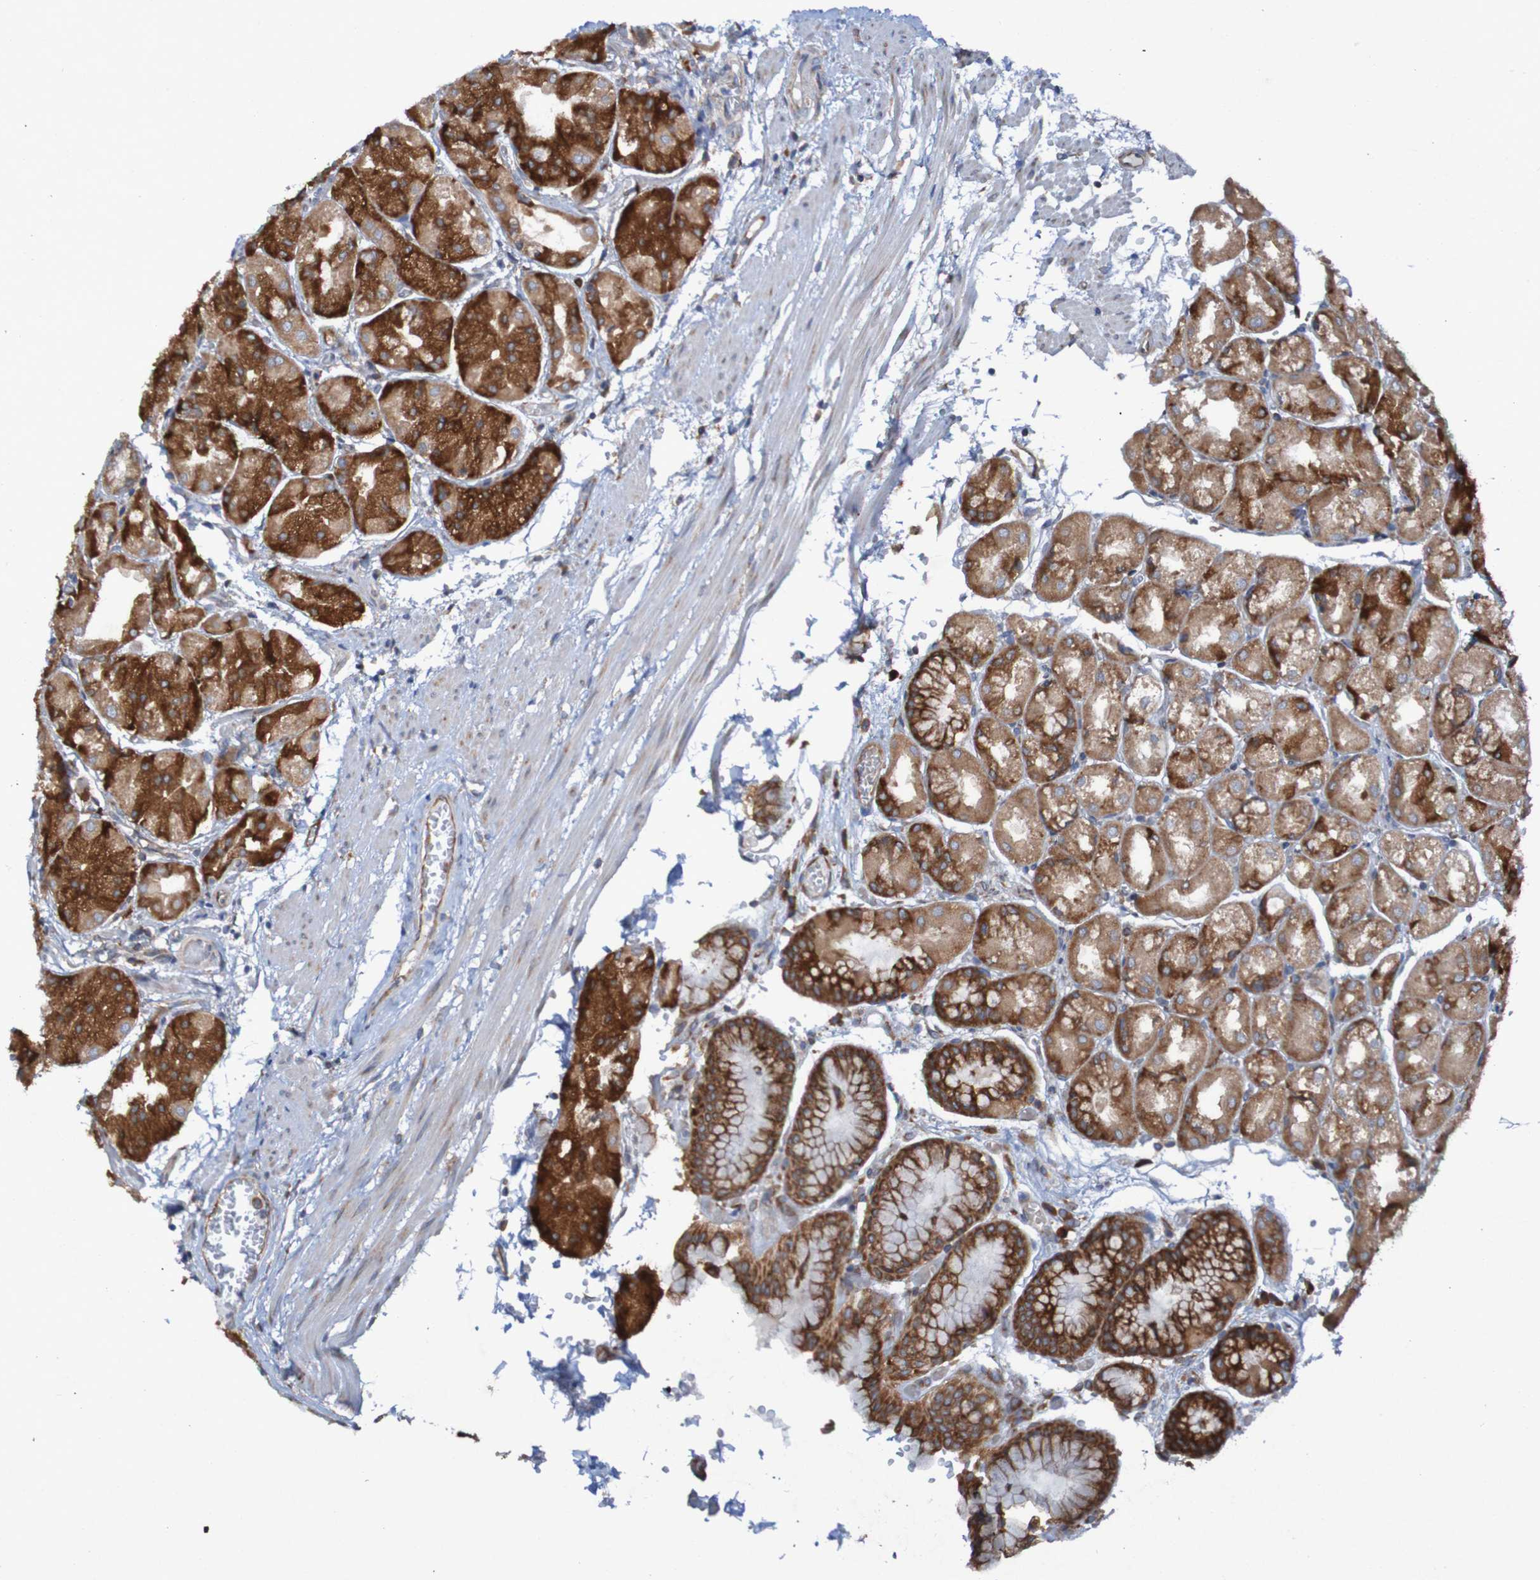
{"staining": {"intensity": "strong", "quantity": ">75%", "location": "cytoplasmic/membranous"}, "tissue": "stomach", "cell_type": "Glandular cells", "image_type": "normal", "snomed": [{"axis": "morphology", "description": "Normal tissue, NOS"}, {"axis": "topography", "description": "Stomach, upper"}], "caption": "A micrograph of human stomach stained for a protein demonstrates strong cytoplasmic/membranous brown staining in glandular cells.", "gene": "RPL10L", "patient": {"sex": "male", "age": 72}}